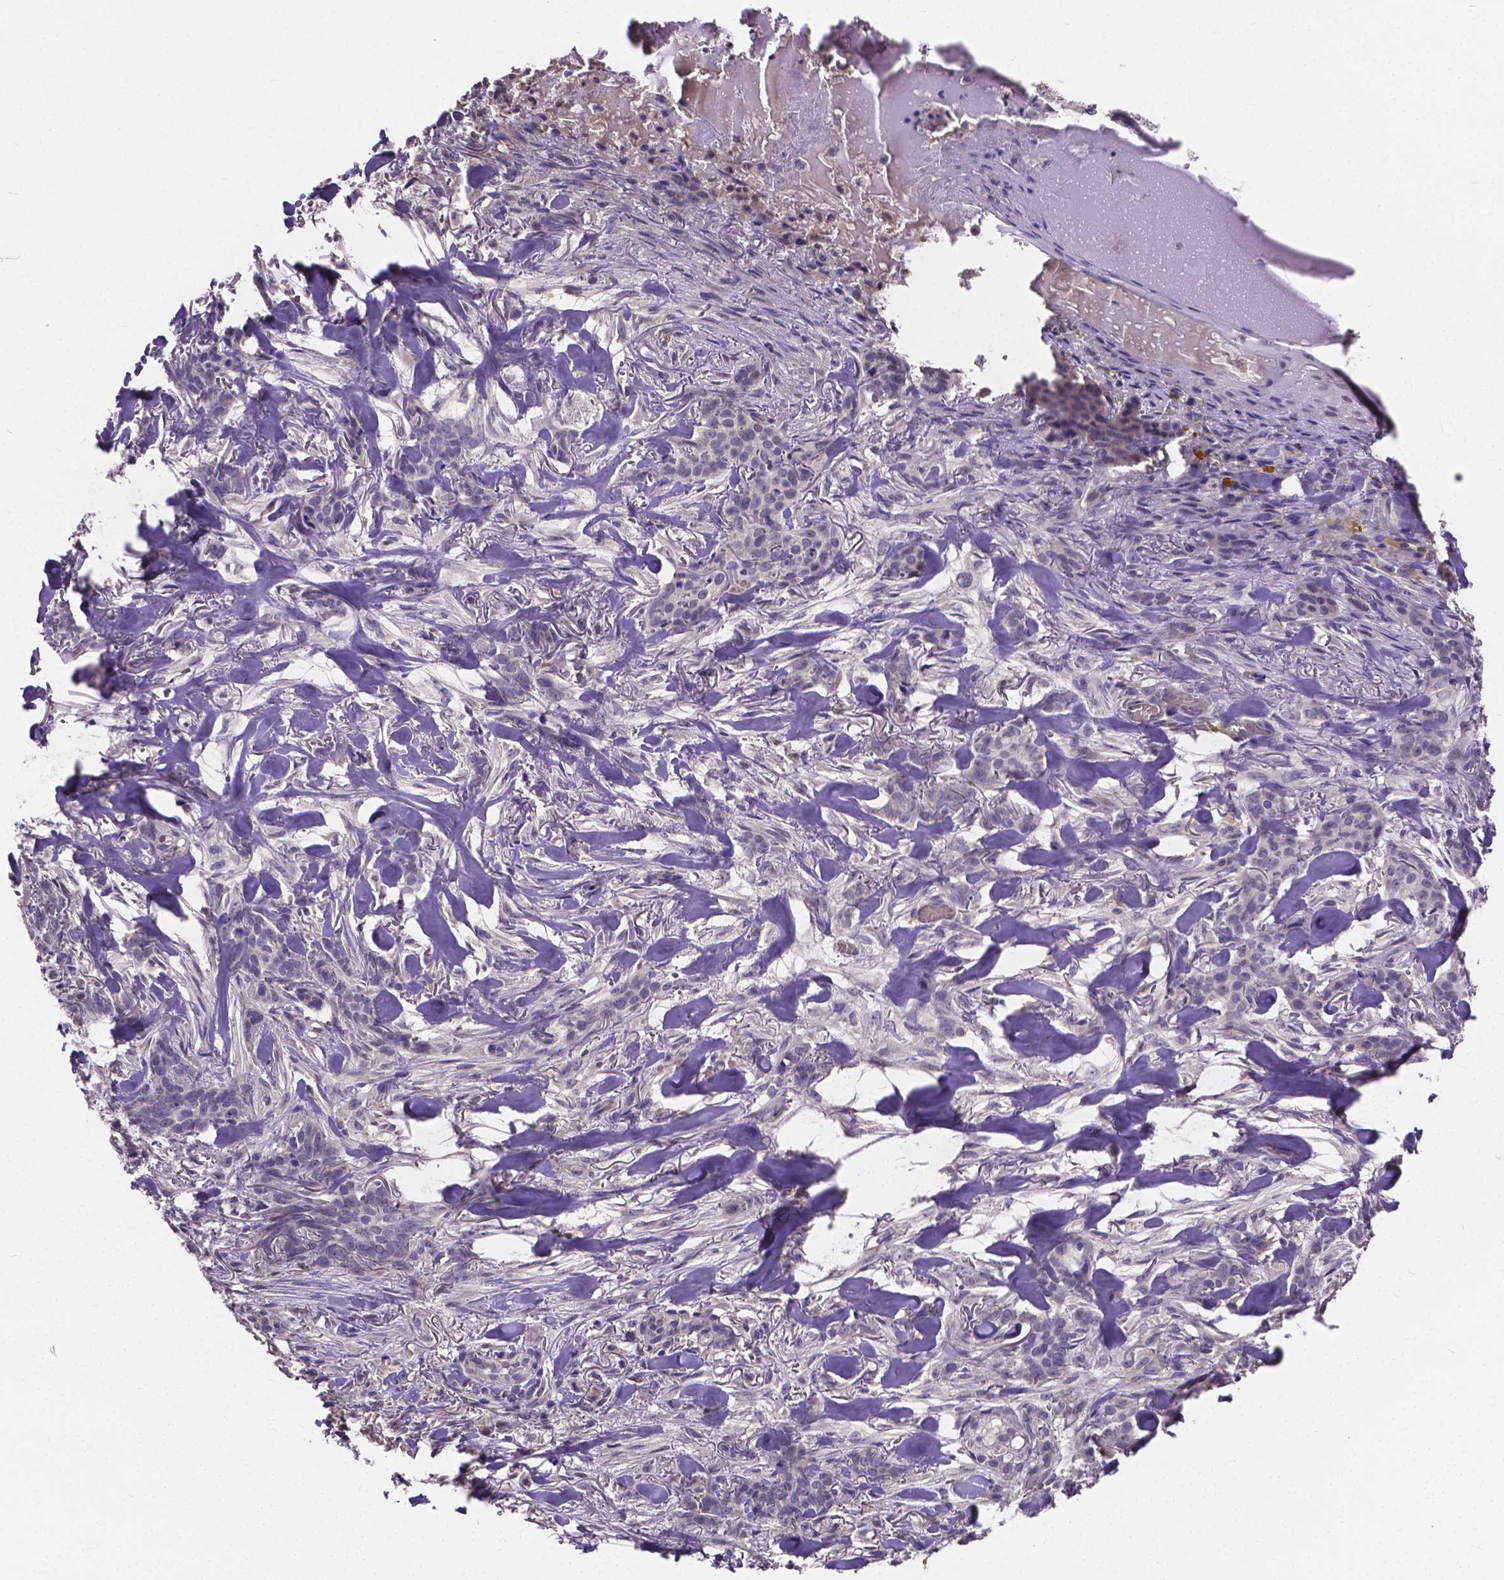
{"staining": {"intensity": "negative", "quantity": "none", "location": "none"}, "tissue": "skin cancer", "cell_type": "Tumor cells", "image_type": "cancer", "snomed": [{"axis": "morphology", "description": "Basal cell carcinoma"}, {"axis": "topography", "description": "Skin"}], "caption": "Basal cell carcinoma (skin) was stained to show a protein in brown. There is no significant expression in tumor cells.", "gene": "CTNNA2", "patient": {"sex": "female", "age": 61}}